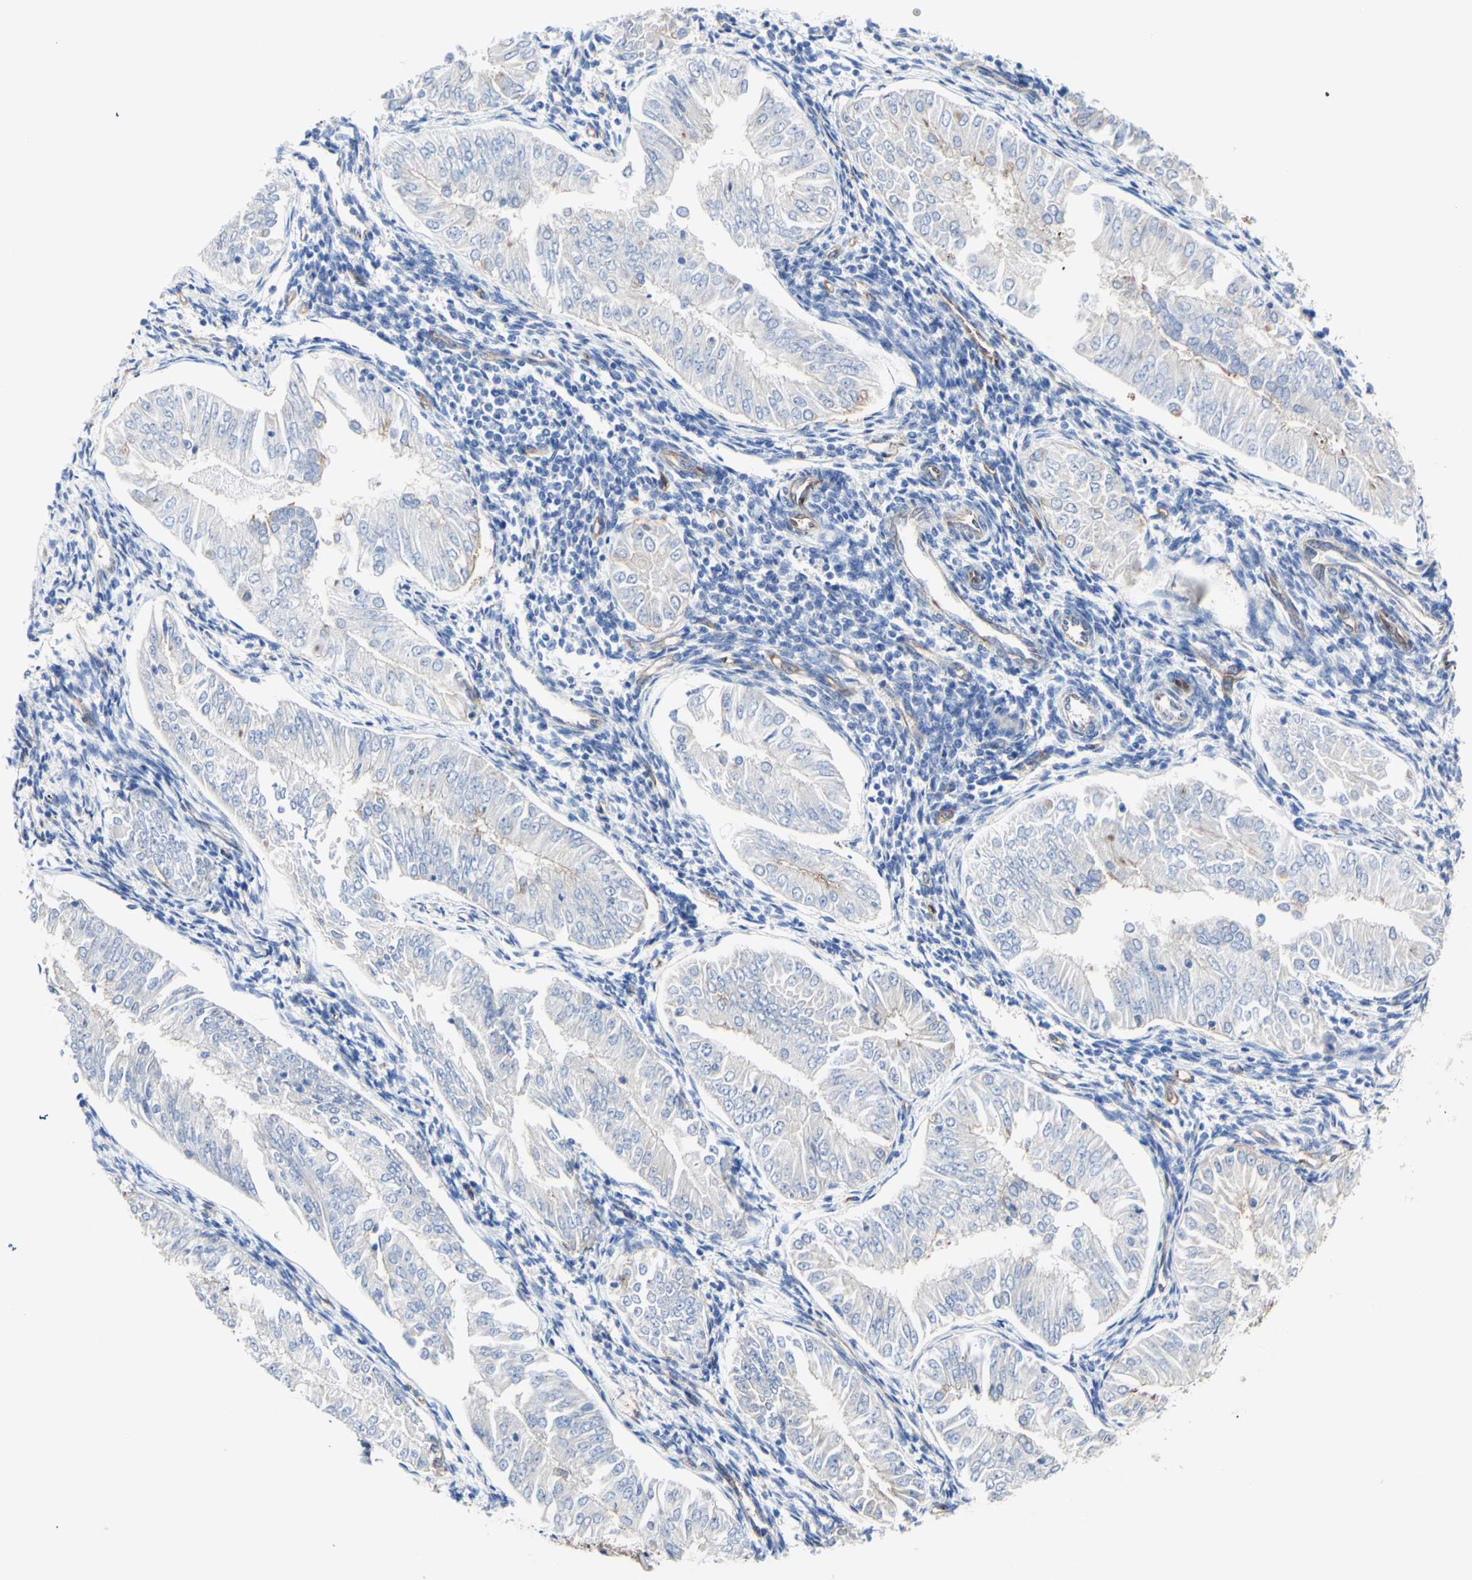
{"staining": {"intensity": "moderate", "quantity": ">75%", "location": "cytoplasmic/membranous"}, "tissue": "endometrial cancer", "cell_type": "Tumor cells", "image_type": "cancer", "snomed": [{"axis": "morphology", "description": "Adenocarcinoma, NOS"}, {"axis": "topography", "description": "Endometrium"}], "caption": "Approximately >75% of tumor cells in human endometrial adenocarcinoma display moderate cytoplasmic/membranous protein positivity as visualized by brown immunohistochemical staining.", "gene": "LRIG3", "patient": {"sex": "female", "age": 53}}